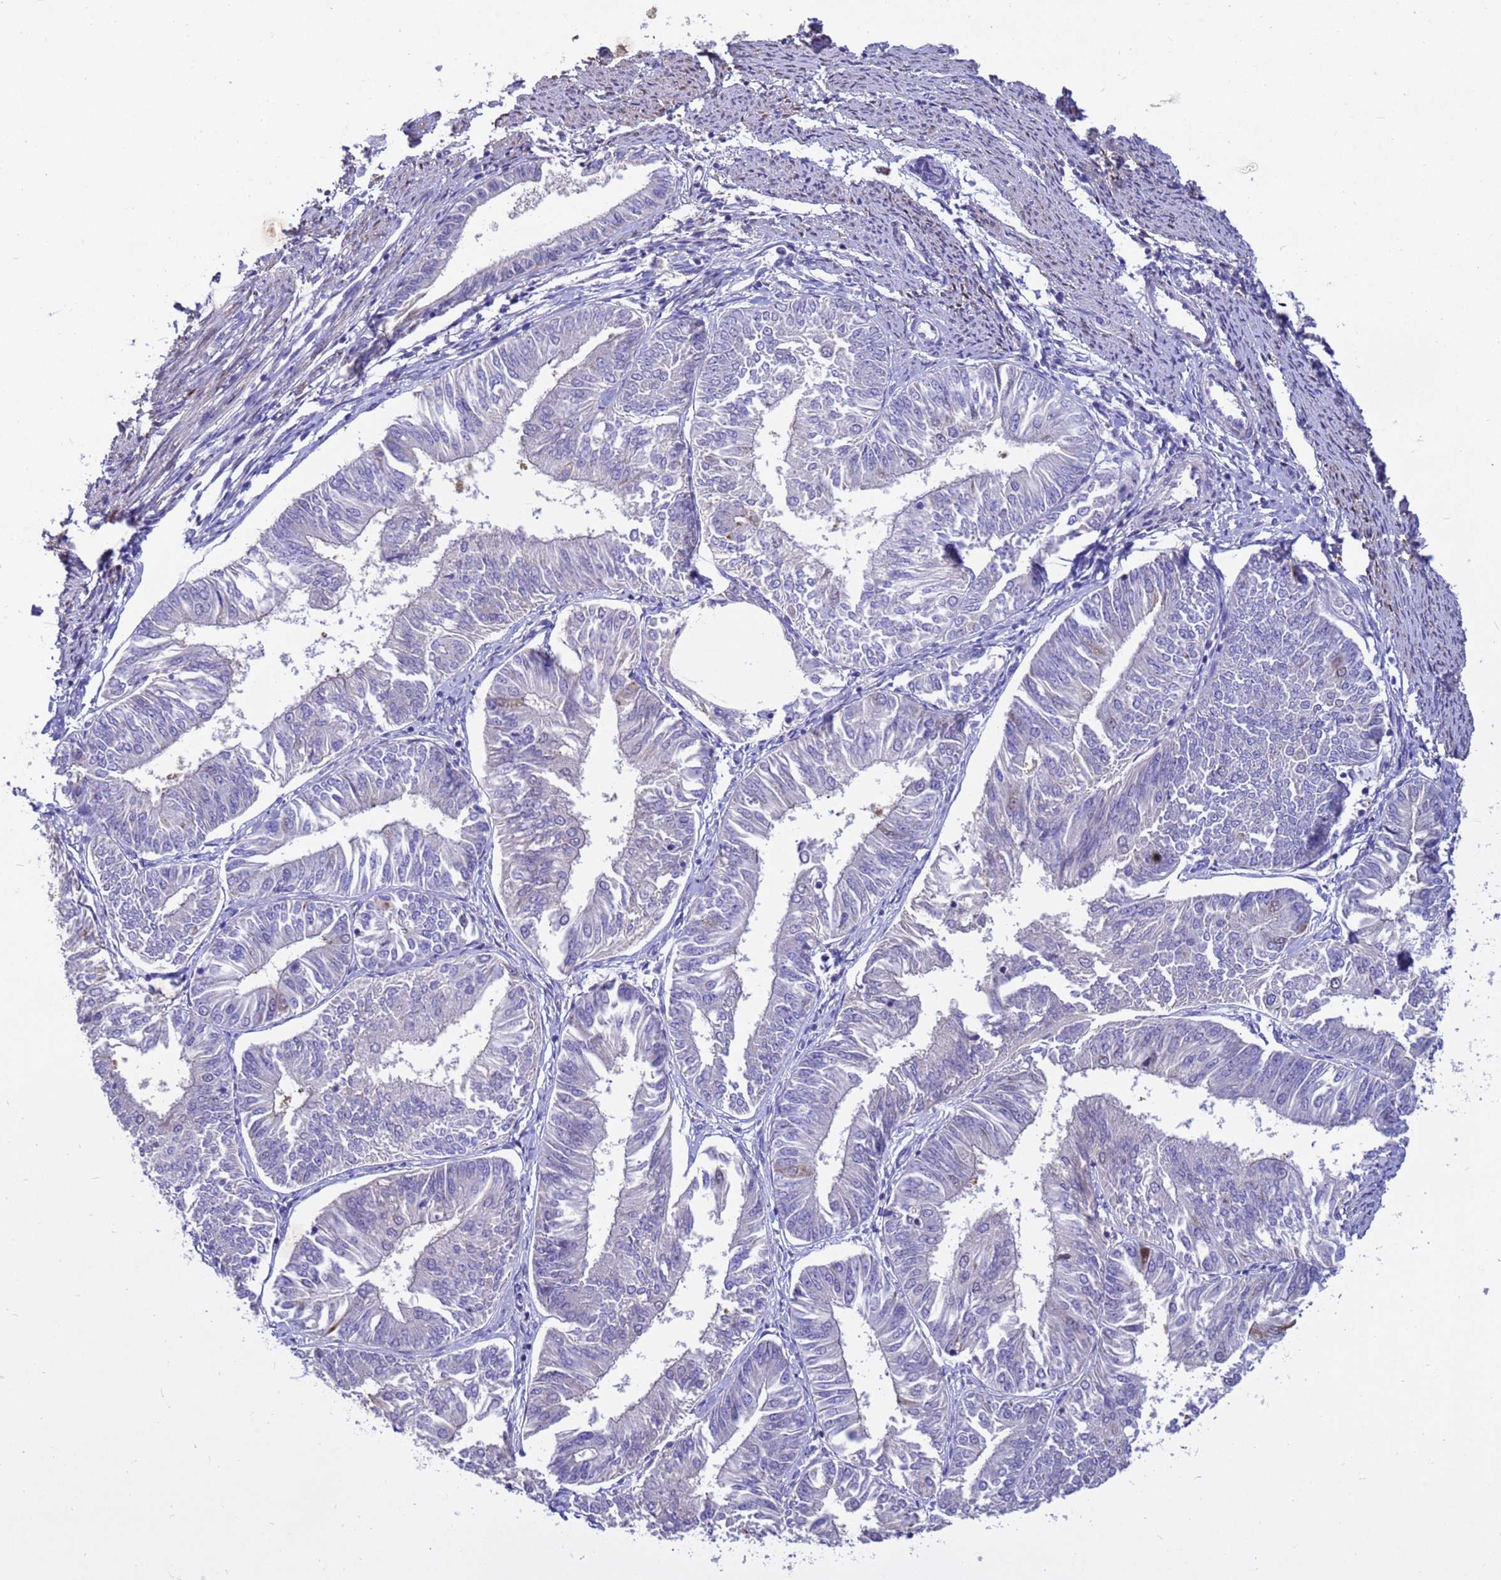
{"staining": {"intensity": "negative", "quantity": "none", "location": "none"}, "tissue": "endometrial cancer", "cell_type": "Tumor cells", "image_type": "cancer", "snomed": [{"axis": "morphology", "description": "Adenocarcinoma, NOS"}, {"axis": "topography", "description": "Endometrium"}], "caption": "A high-resolution histopathology image shows immunohistochemistry staining of adenocarcinoma (endometrial), which displays no significant expression in tumor cells. The staining was performed using DAB to visualize the protein expression in brown, while the nuclei were stained in blue with hematoxylin (Magnification: 20x).", "gene": "TUBGCP3", "patient": {"sex": "female", "age": 58}}